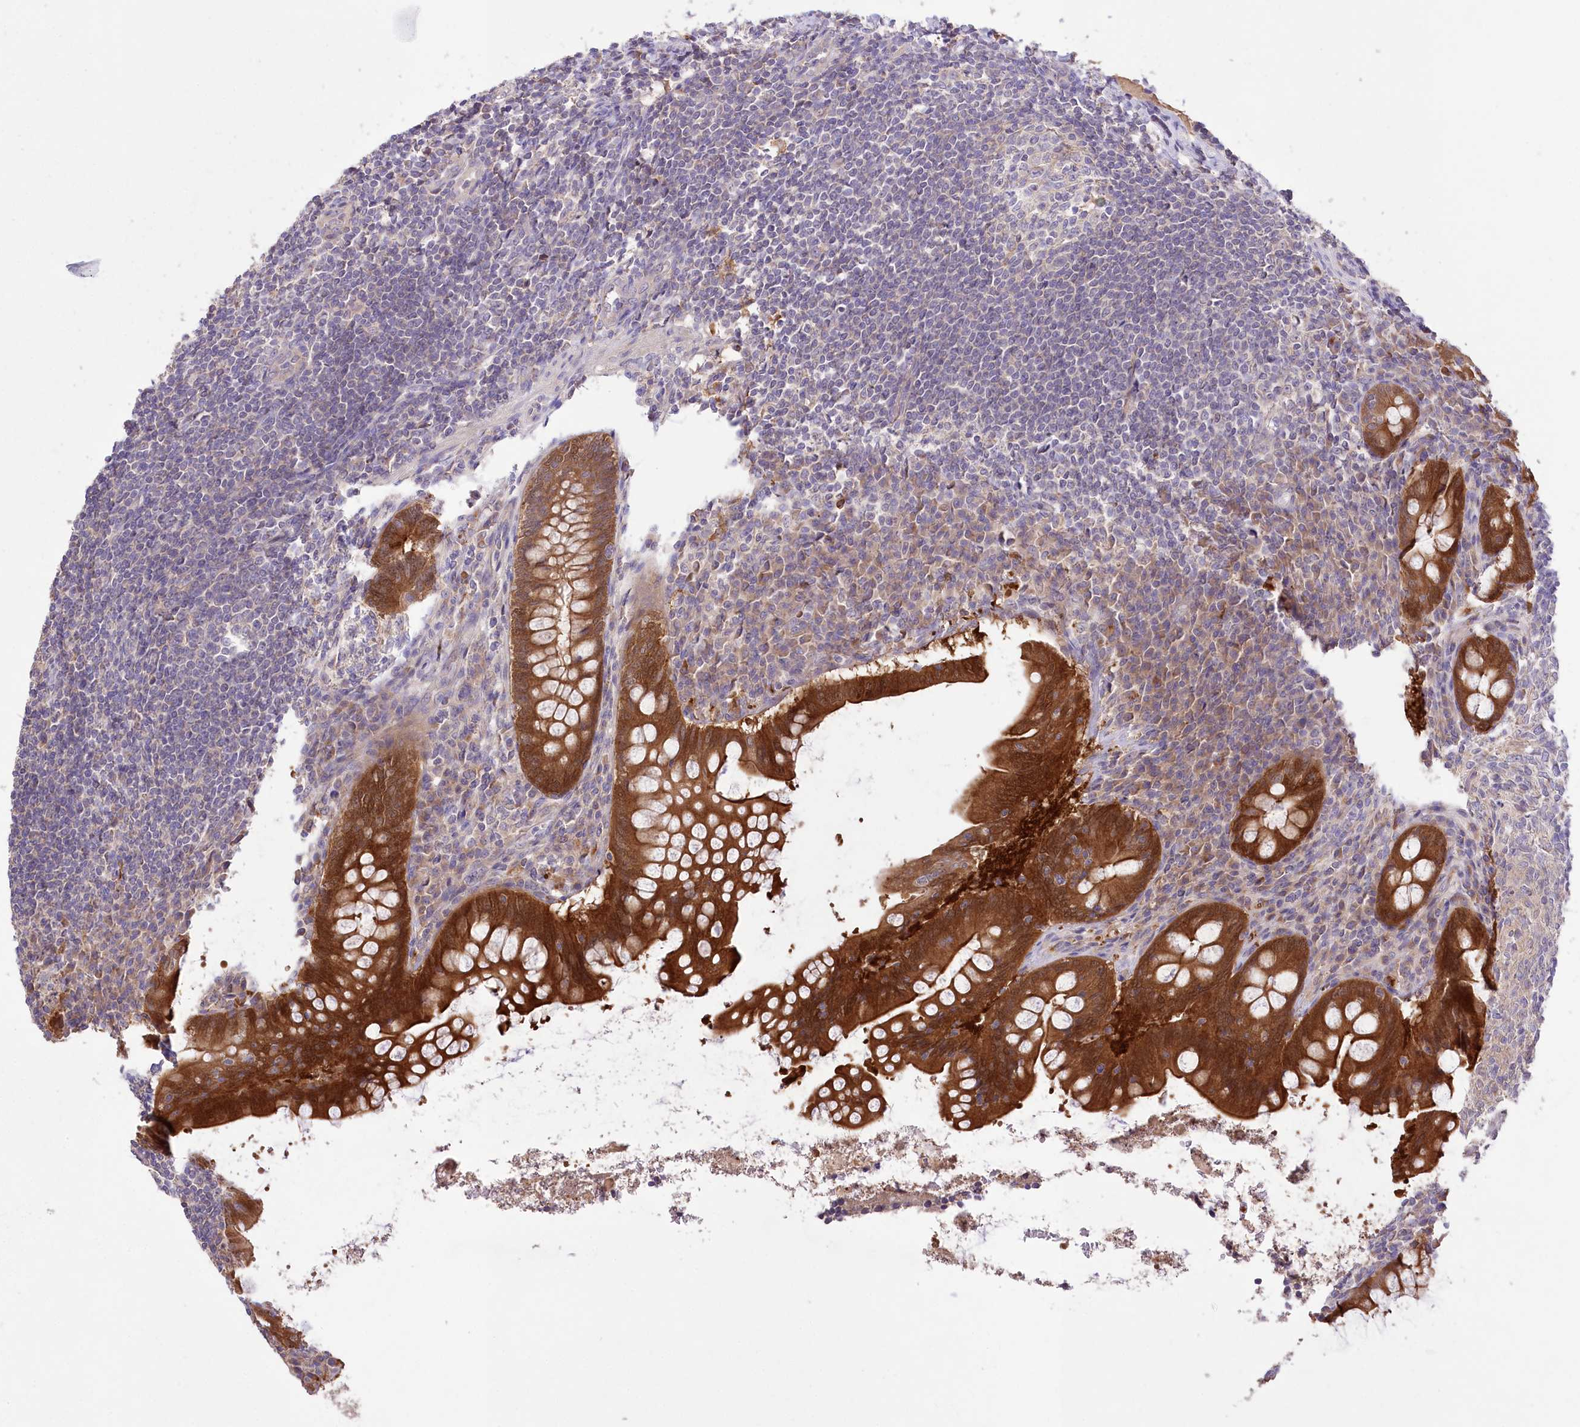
{"staining": {"intensity": "strong", "quantity": ">75%", "location": "cytoplasmic/membranous"}, "tissue": "appendix", "cell_type": "Glandular cells", "image_type": "normal", "snomed": [{"axis": "morphology", "description": "Normal tissue, NOS"}, {"axis": "topography", "description": "Appendix"}], "caption": "The image demonstrates immunohistochemical staining of benign appendix. There is strong cytoplasmic/membranous expression is appreciated in about >75% of glandular cells. (IHC, brightfield microscopy, high magnification).", "gene": "PBLD", "patient": {"sex": "female", "age": 33}}